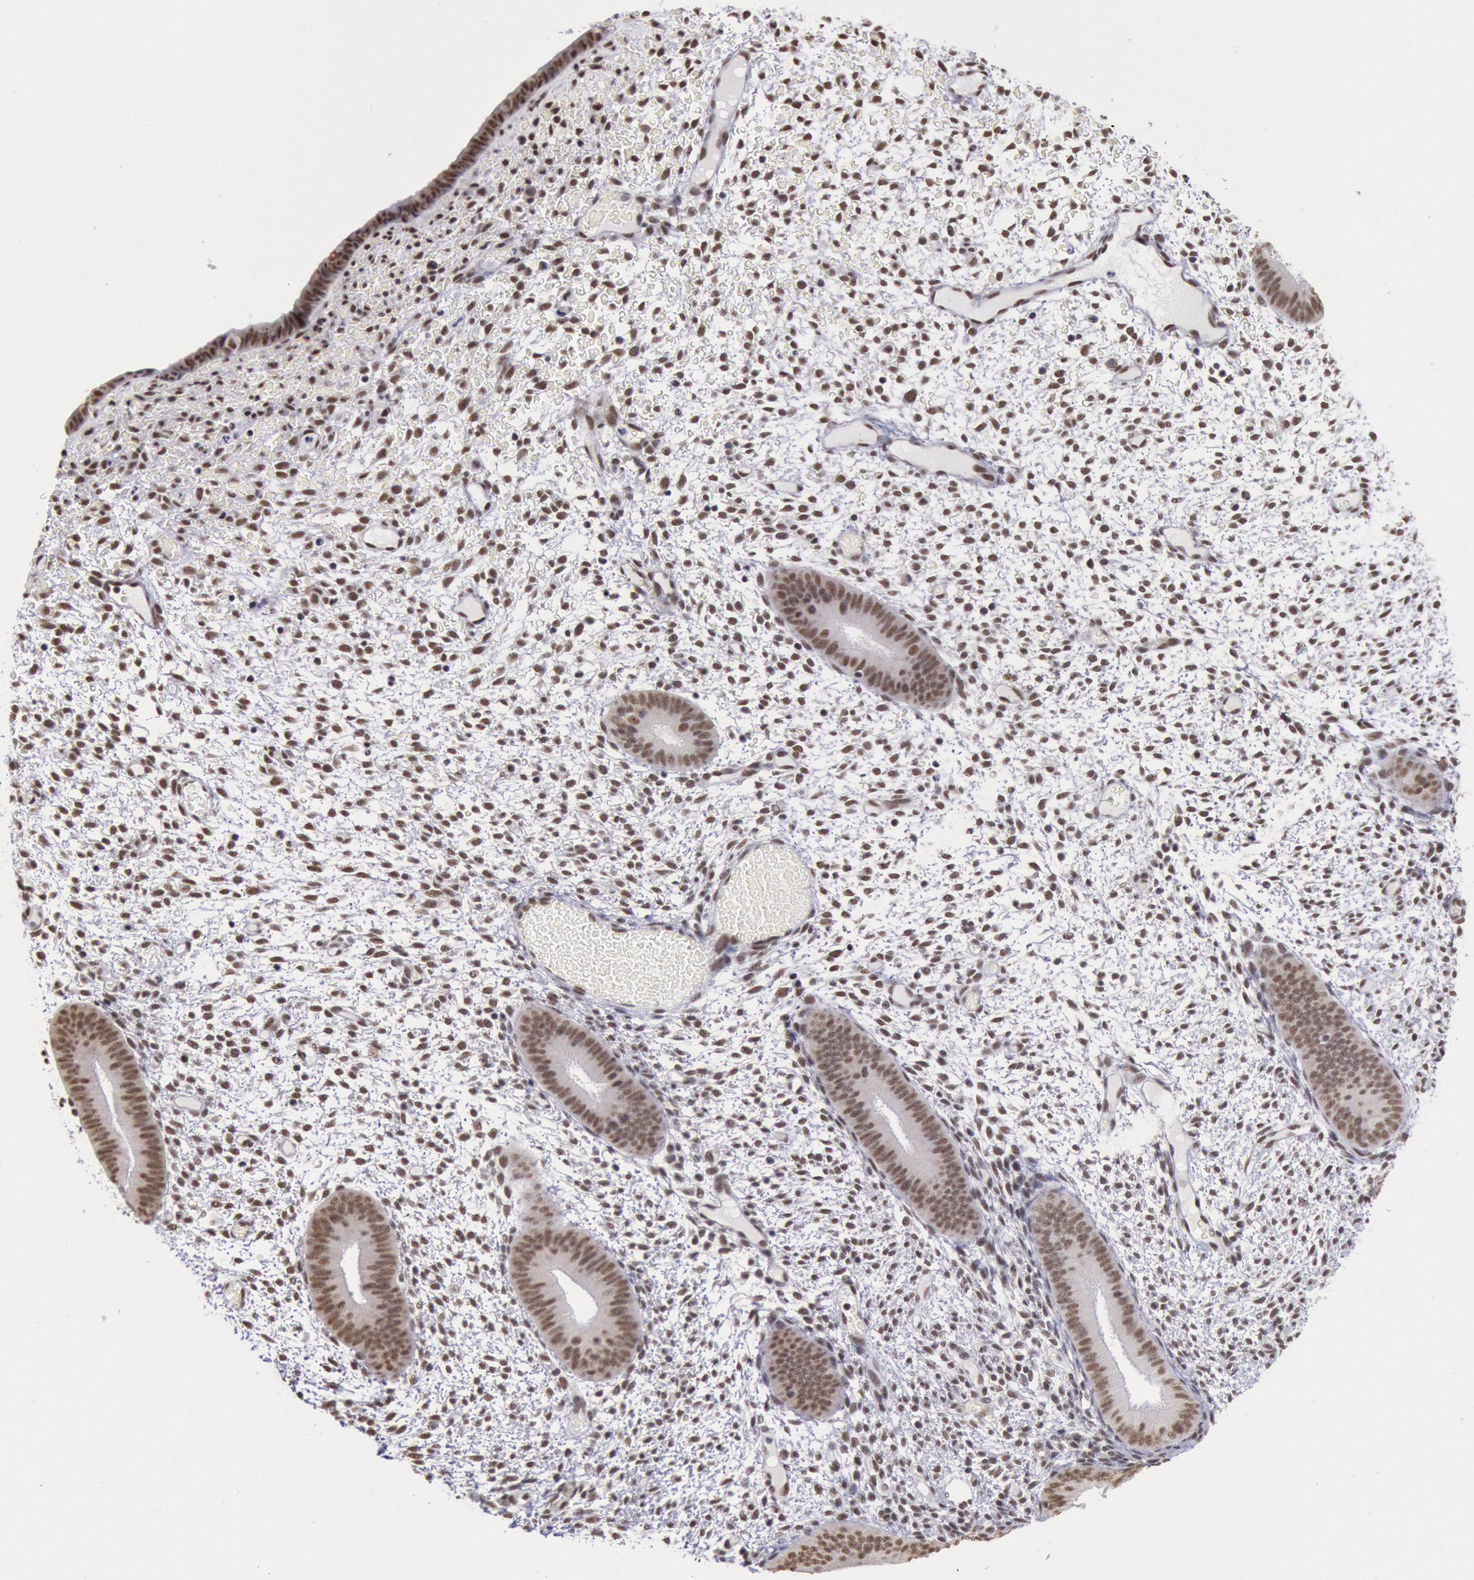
{"staining": {"intensity": "moderate", "quantity": ">75%", "location": "nuclear"}, "tissue": "endometrium", "cell_type": "Cells in endometrial stroma", "image_type": "normal", "snomed": [{"axis": "morphology", "description": "Normal tissue, NOS"}, {"axis": "topography", "description": "Endometrium"}], "caption": "Immunohistochemical staining of benign endometrium reveals medium levels of moderate nuclear positivity in about >75% of cells in endometrial stroma. The staining is performed using DAB brown chromogen to label protein expression. The nuclei are counter-stained blue using hematoxylin.", "gene": "SNRPD3", "patient": {"sex": "female", "age": 42}}